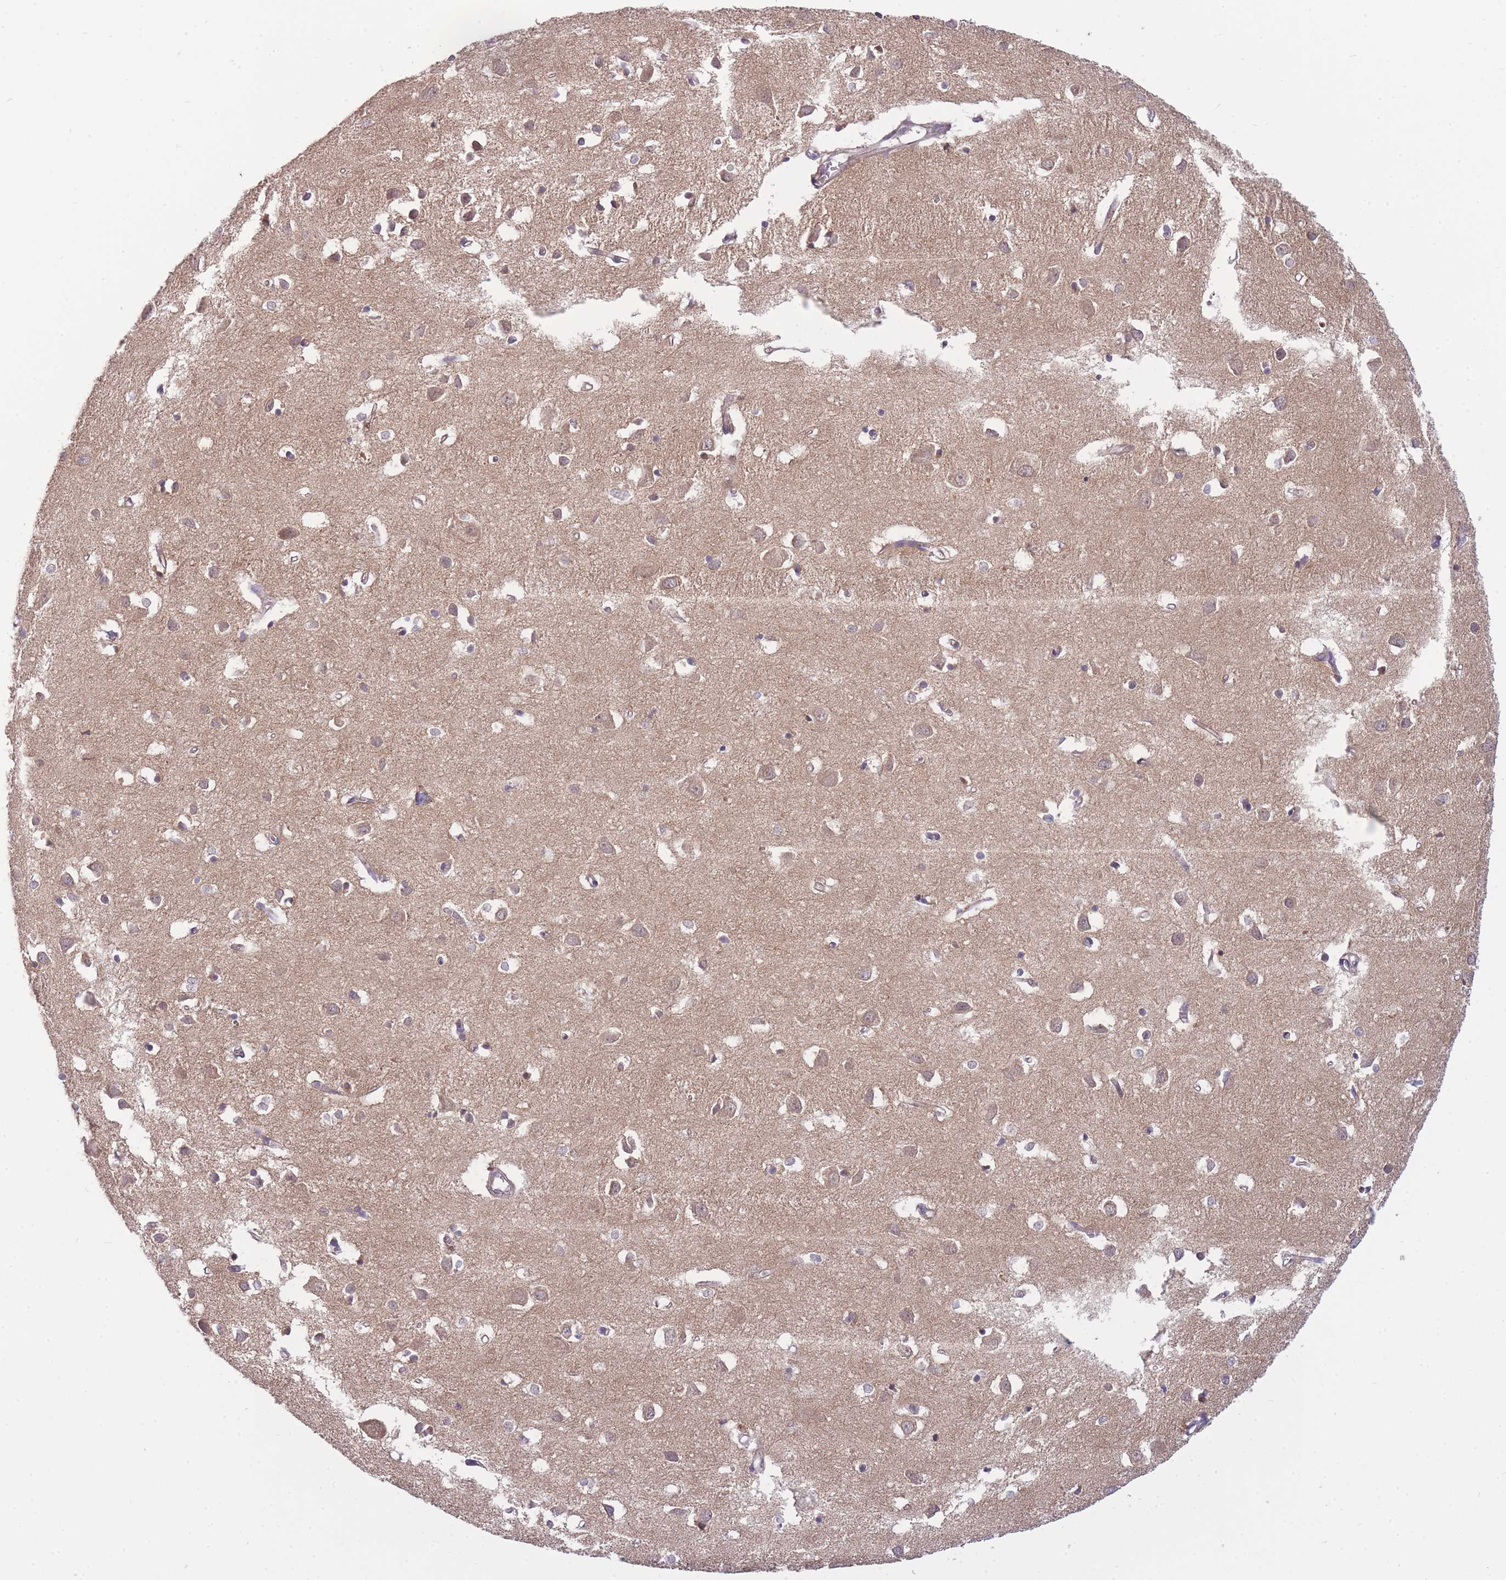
{"staining": {"intensity": "weak", "quantity": ">75%", "location": "cytoplasmic/membranous"}, "tissue": "cerebral cortex", "cell_type": "Endothelial cells", "image_type": "normal", "snomed": [{"axis": "morphology", "description": "Normal tissue, NOS"}, {"axis": "topography", "description": "Cerebral cortex"}], "caption": "This is a micrograph of immunohistochemistry (IHC) staining of benign cerebral cortex, which shows weak staining in the cytoplasmic/membranous of endothelial cells.", "gene": "PFDN6", "patient": {"sex": "female", "age": 64}}